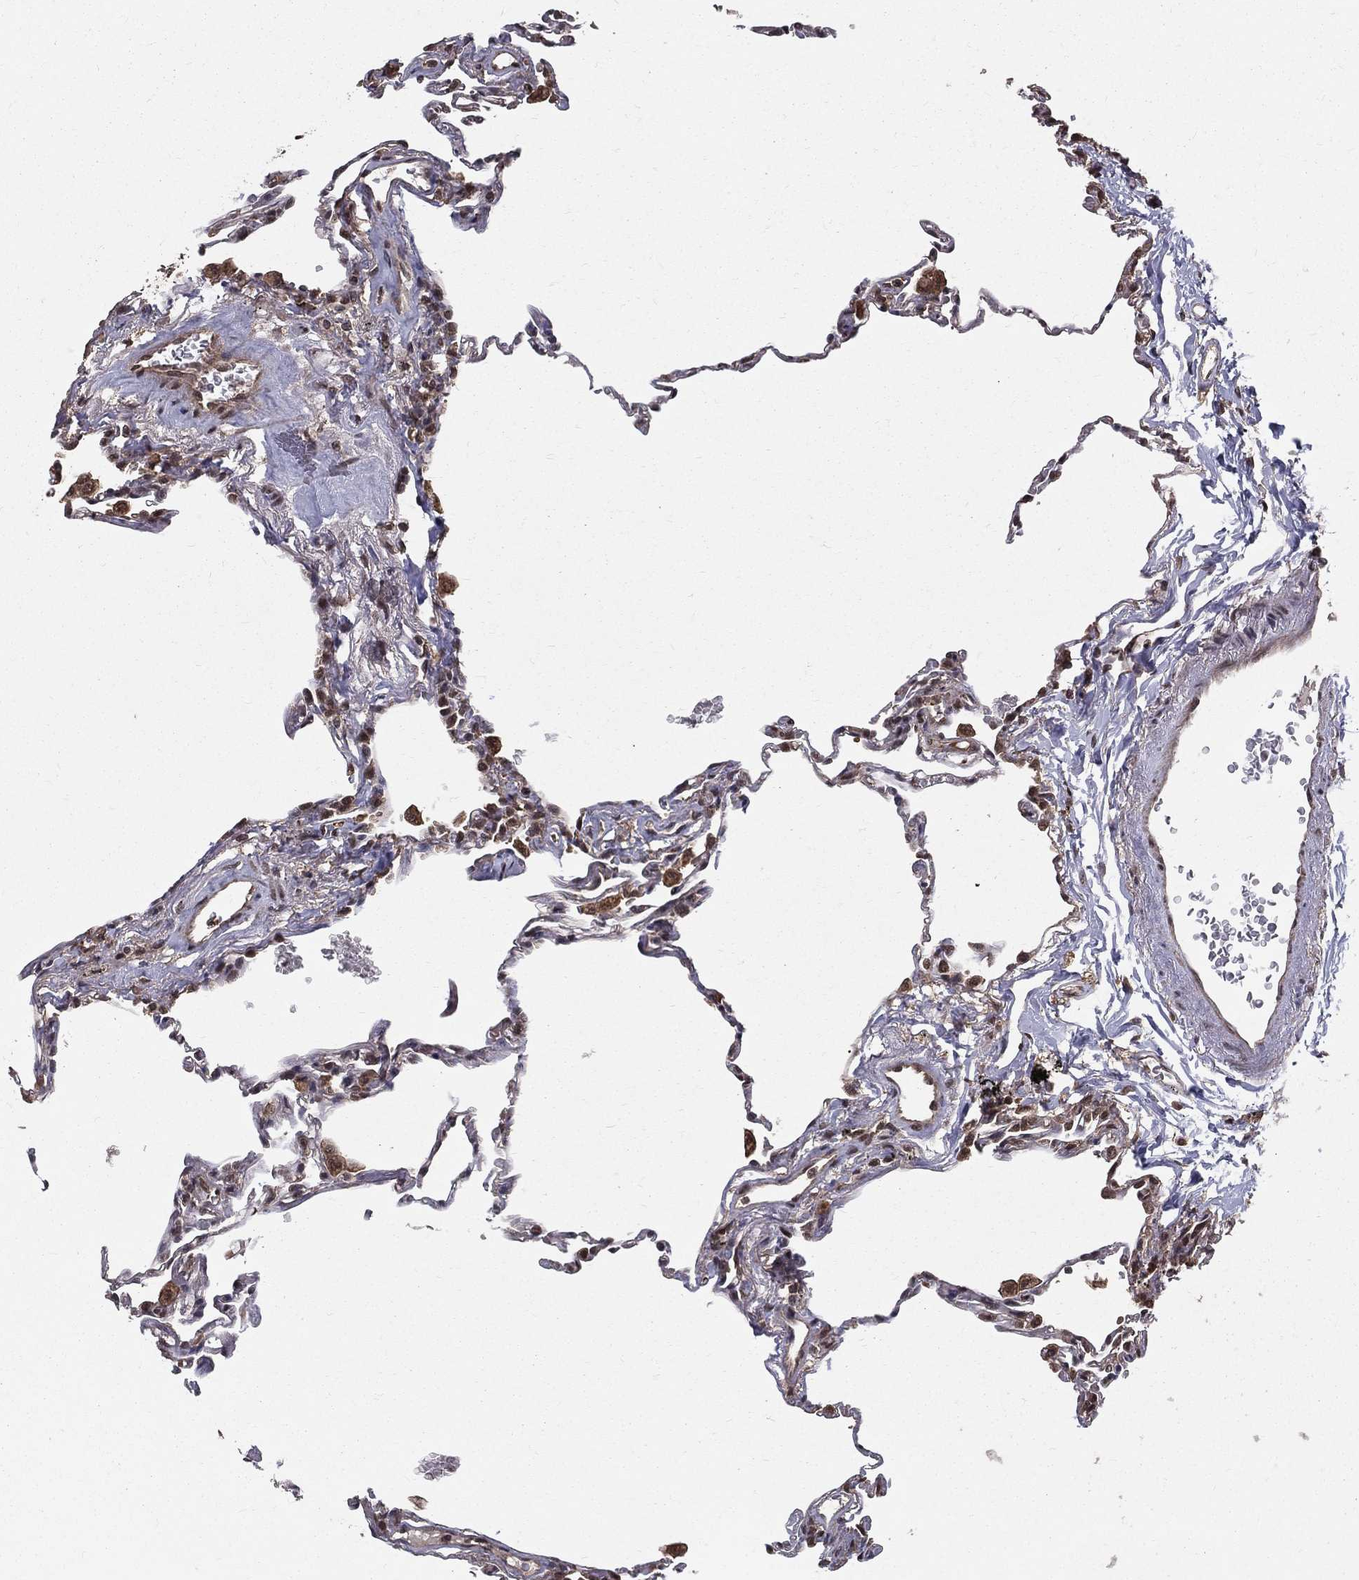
{"staining": {"intensity": "moderate", "quantity": "<25%", "location": "nuclear"}, "tissue": "lung", "cell_type": "Alveolar cells", "image_type": "normal", "snomed": [{"axis": "morphology", "description": "Normal tissue, NOS"}, {"axis": "topography", "description": "Lung"}], "caption": "Immunohistochemical staining of unremarkable human lung displays low levels of moderate nuclear positivity in approximately <25% of alveolar cells.", "gene": "CARM1", "patient": {"sex": "female", "age": 57}}